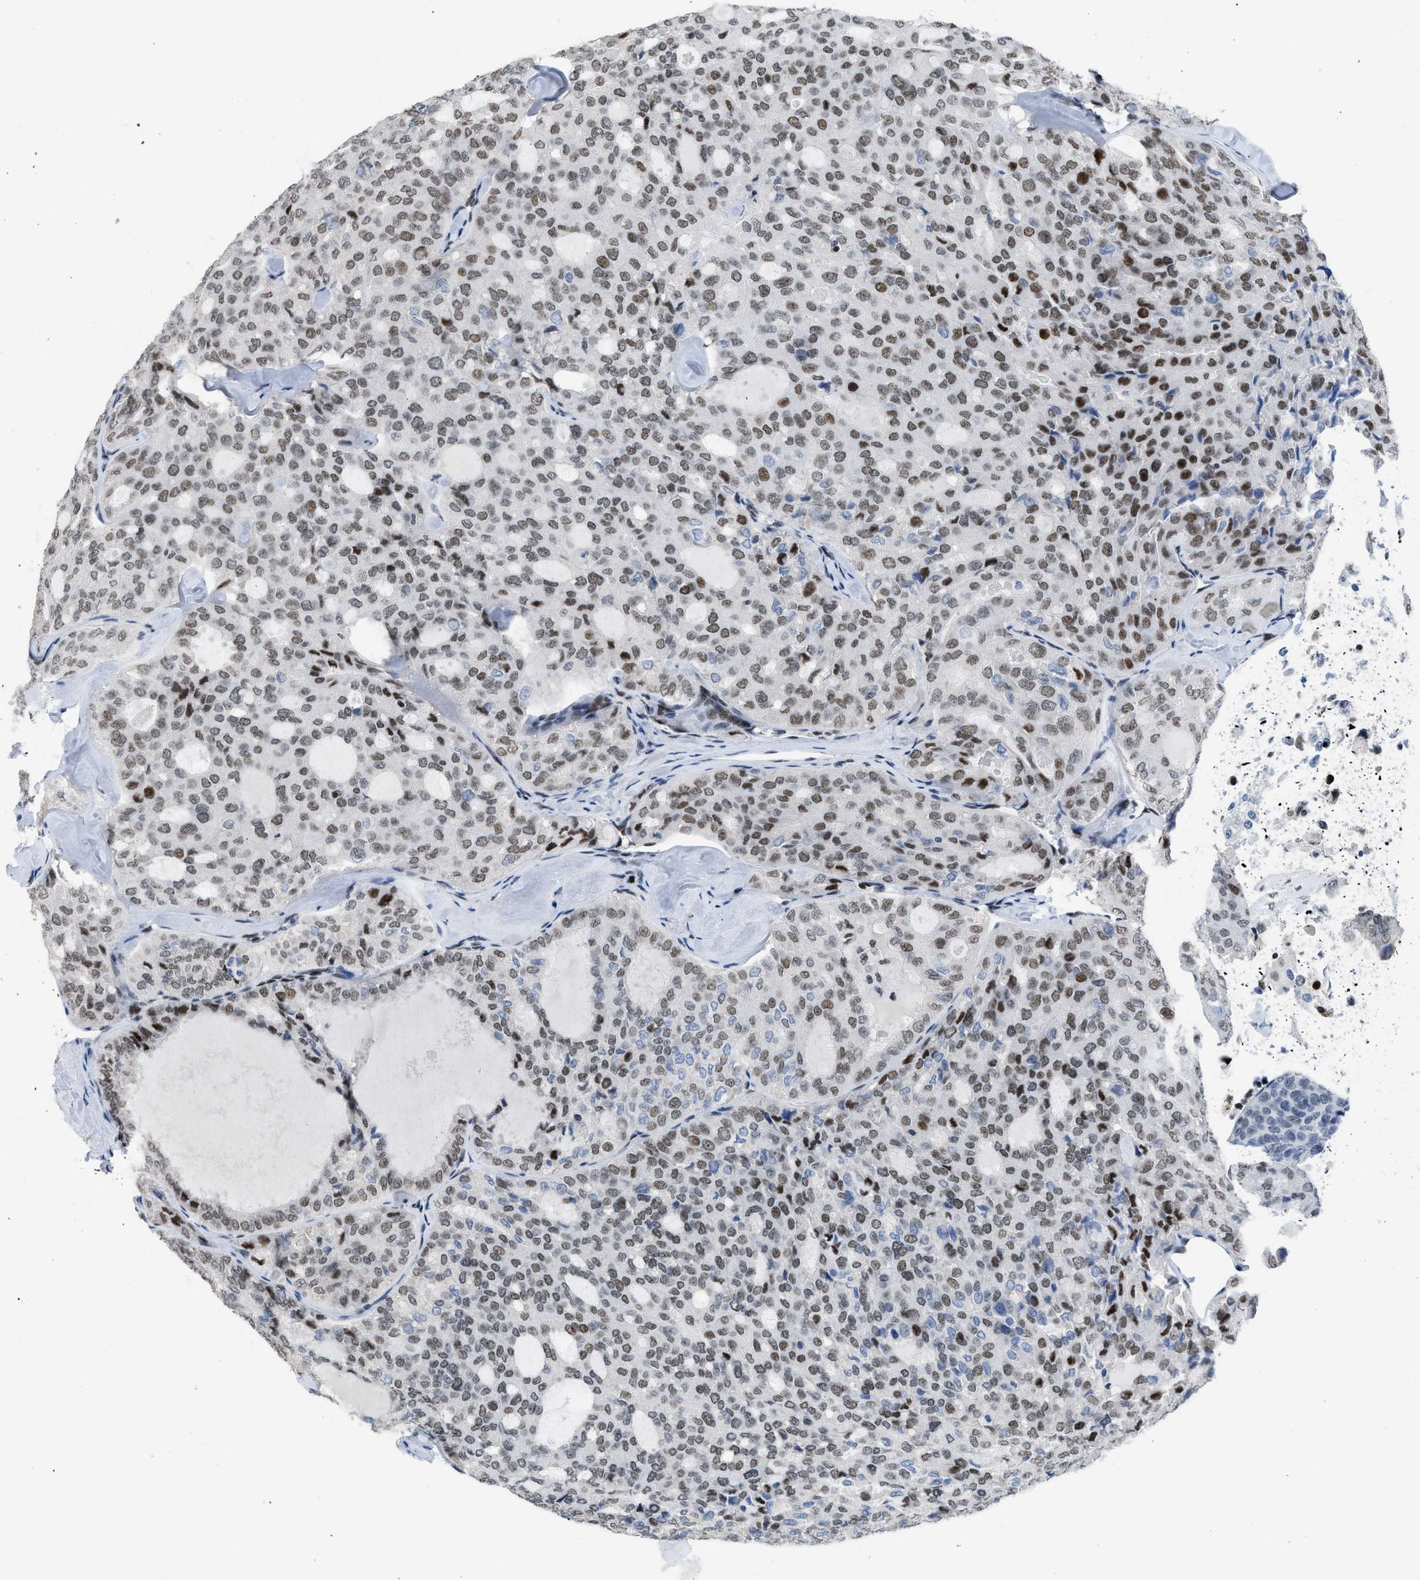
{"staining": {"intensity": "moderate", "quantity": ">75%", "location": "nuclear"}, "tissue": "thyroid cancer", "cell_type": "Tumor cells", "image_type": "cancer", "snomed": [{"axis": "morphology", "description": "Follicular adenoma carcinoma, NOS"}, {"axis": "topography", "description": "Thyroid gland"}], "caption": "Immunohistochemistry (DAB (3,3'-diaminobenzidine)) staining of human follicular adenoma carcinoma (thyroid) shows moderate nuclear protein expression in approximately >75% of tumor cells.", "gene": "TERF2IP", "patient": {"sex": "male", "age": 75}}